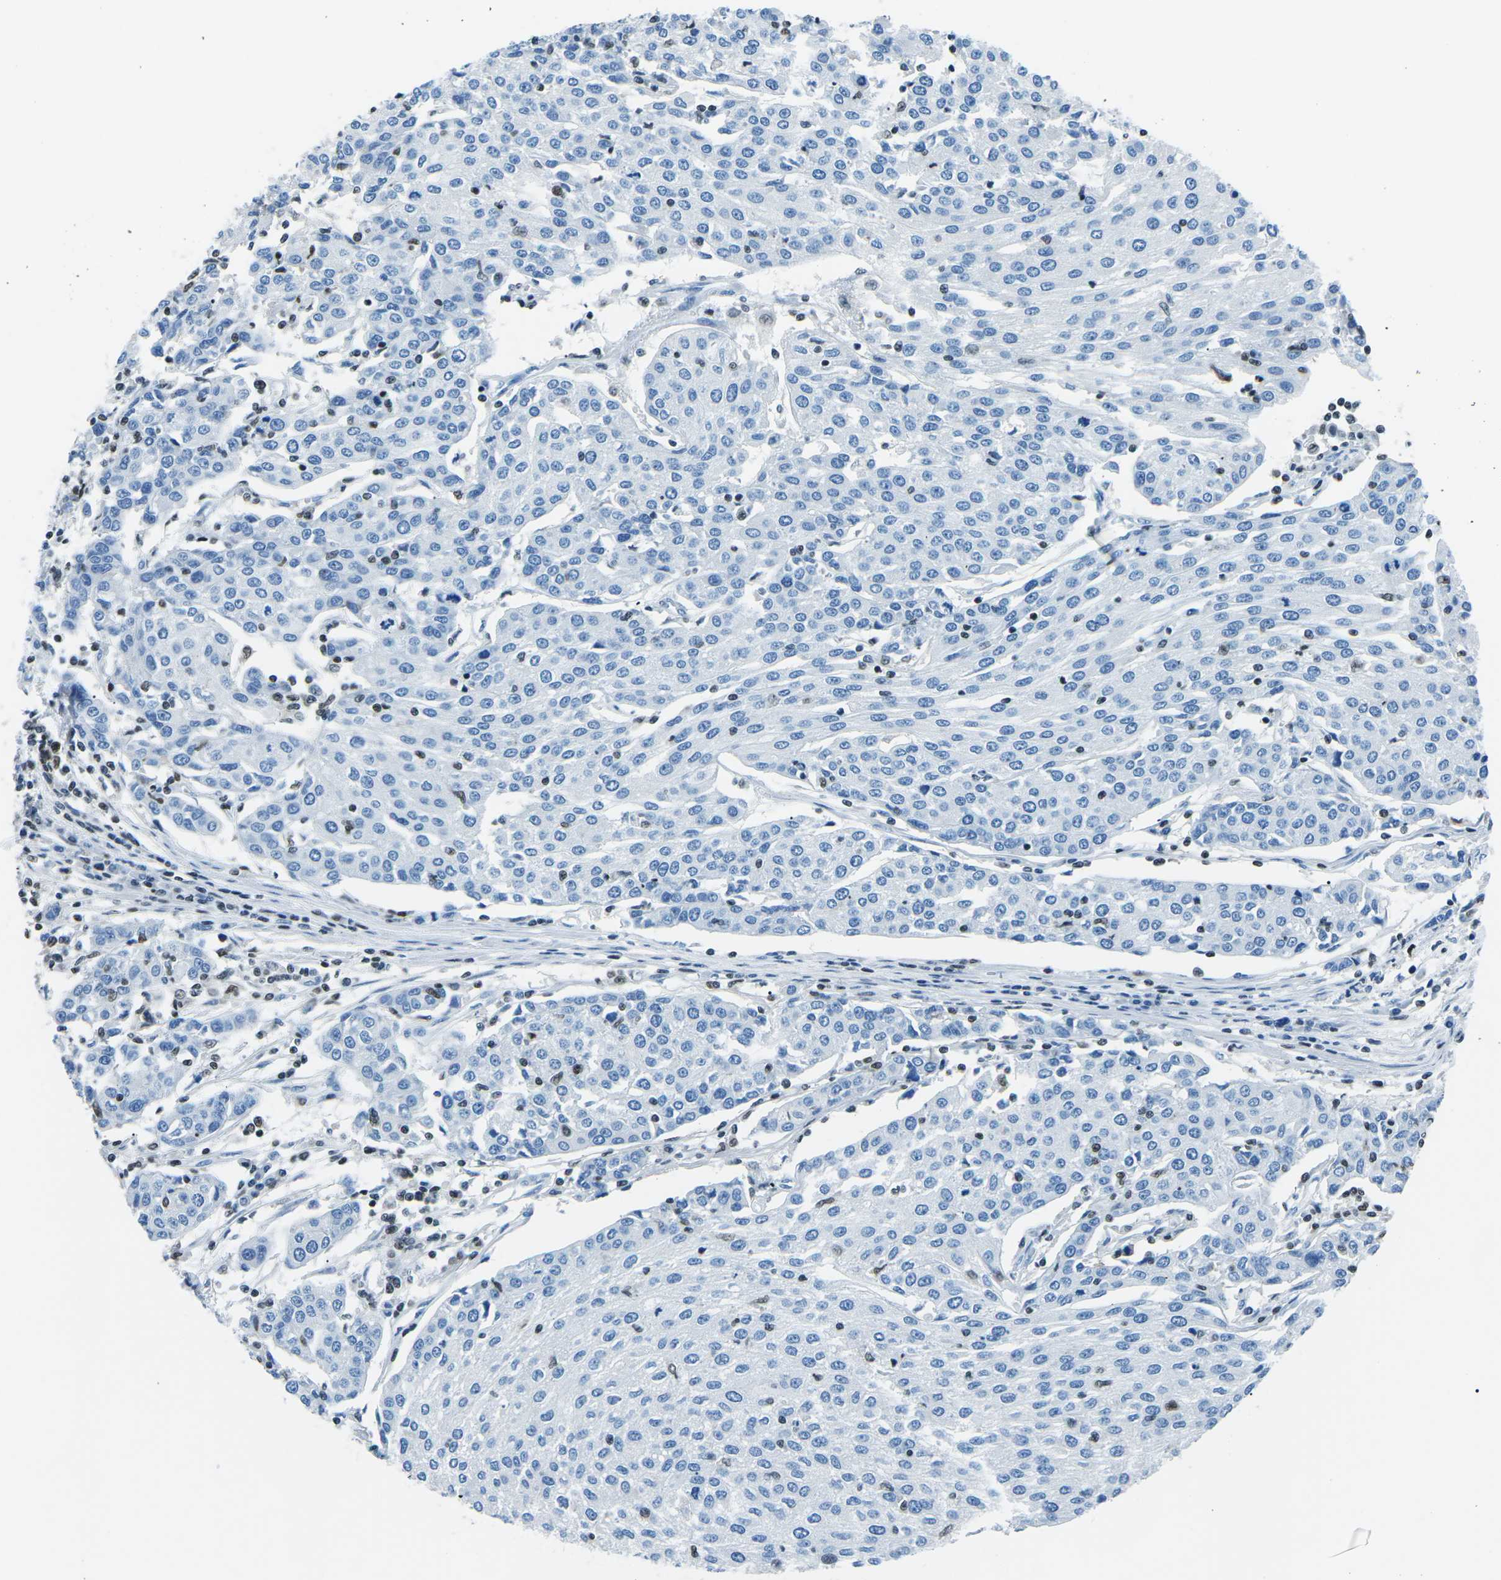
{"staining": {"intensity": "negative", "quantity": "none", "location": "none"}, "tissue": "urothelial cancer", "cell_type": "Tumor cells", "image_type": "cancer", "snomed": [{"axis": "morphology", "description": "Urothelial carcinoma, High grade"}, {"axis": "topography", "description": "Urinary bladder"}], "caption": "DAB (3,3'-diaminobenzidine) immunohistochemical staining of human high-grade urothelial carcinoma displays no significant staining in tumor cells.", "gene": "CELF2", "patient": {"sex": "female", "age": 85}}